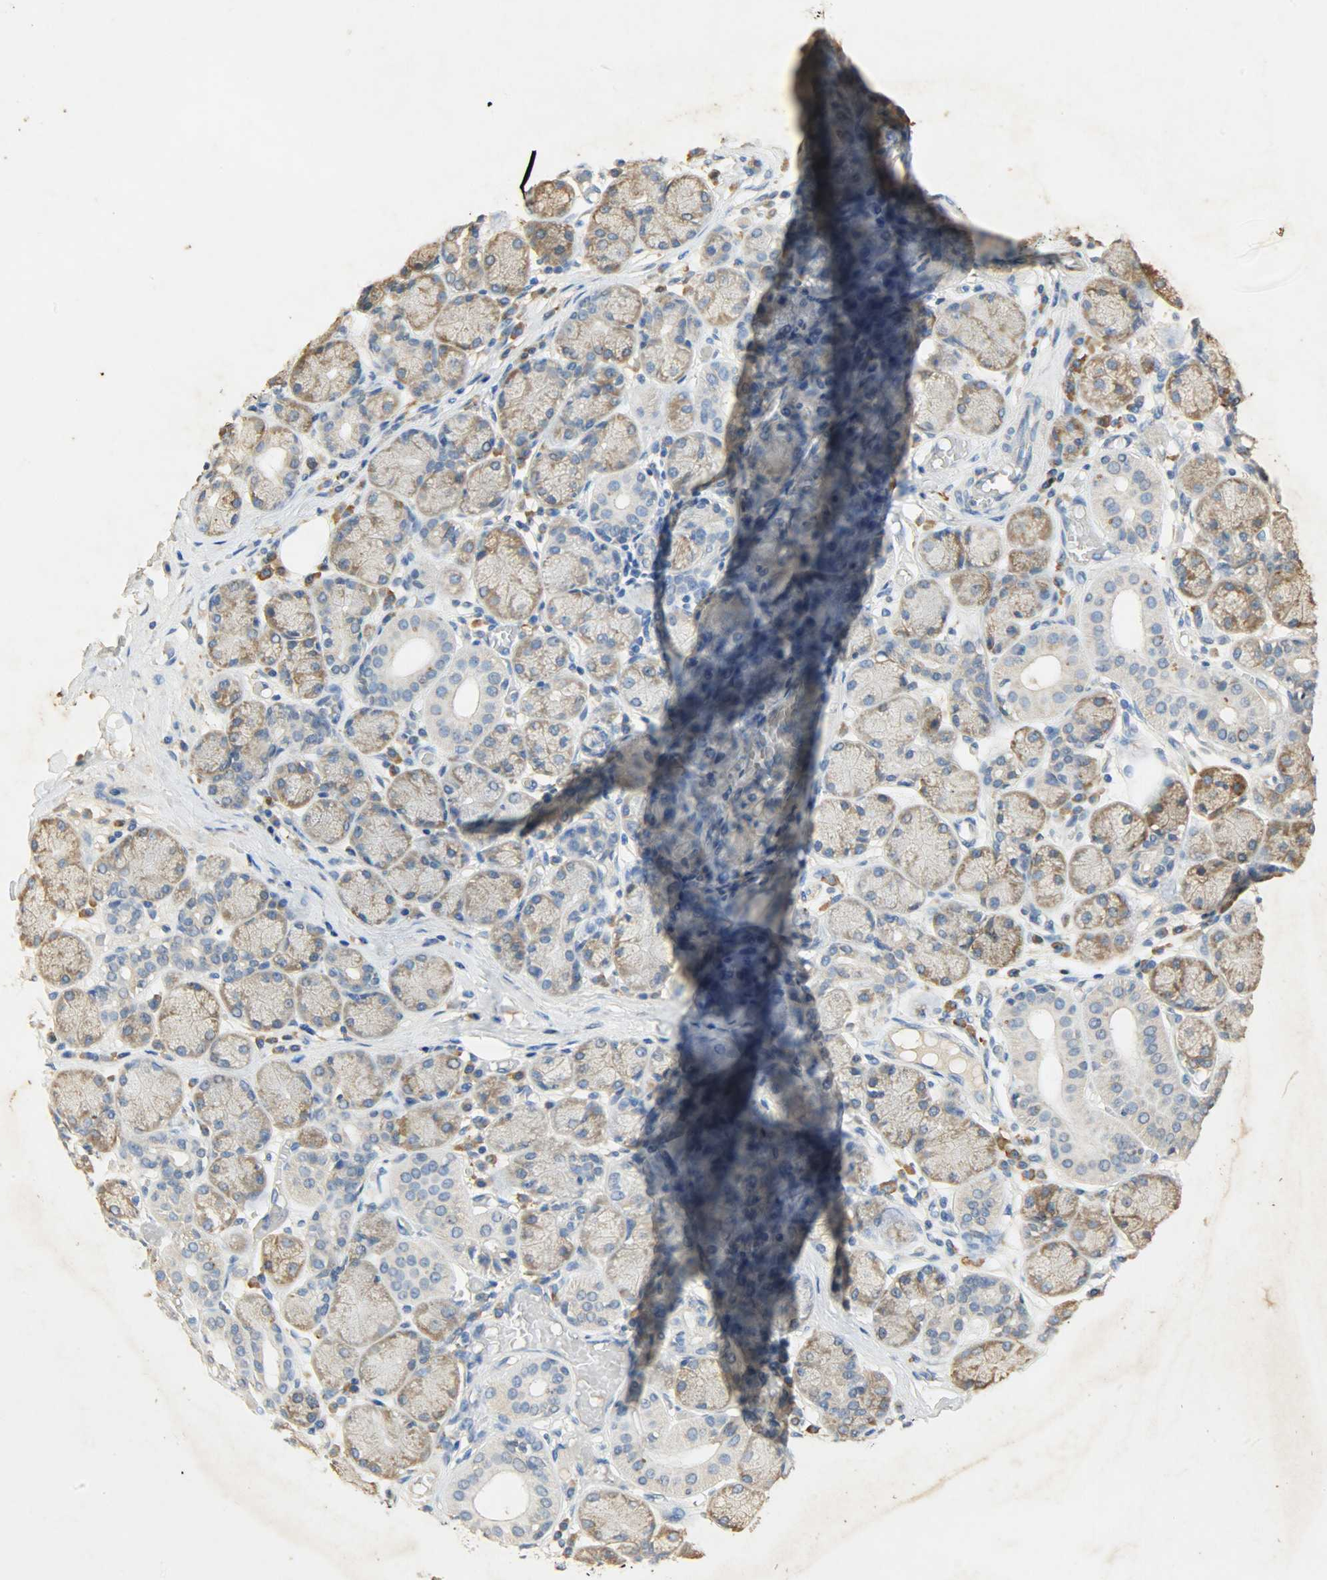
{"staining": {"intensity": "moderate", "quantity": ">75%", "location": "cytoplasmic/membranous"}, "tissue": "salivary gland", "cell_type": "Glandular cells", "image_type": "normal", "snomed": [{"axis": "morphology", "description": "Normal tissue, NOS"}, {"axis": "topography", "description": "Salivary gland"}], "caption": "Glandular cells reveal medium levels of moderate cytoplasmic/membranous staining in about >75% of cells in unremarkable salivary gland.", "gene": "HSPA5", "patient": {"sex": "female", "age": 24}}